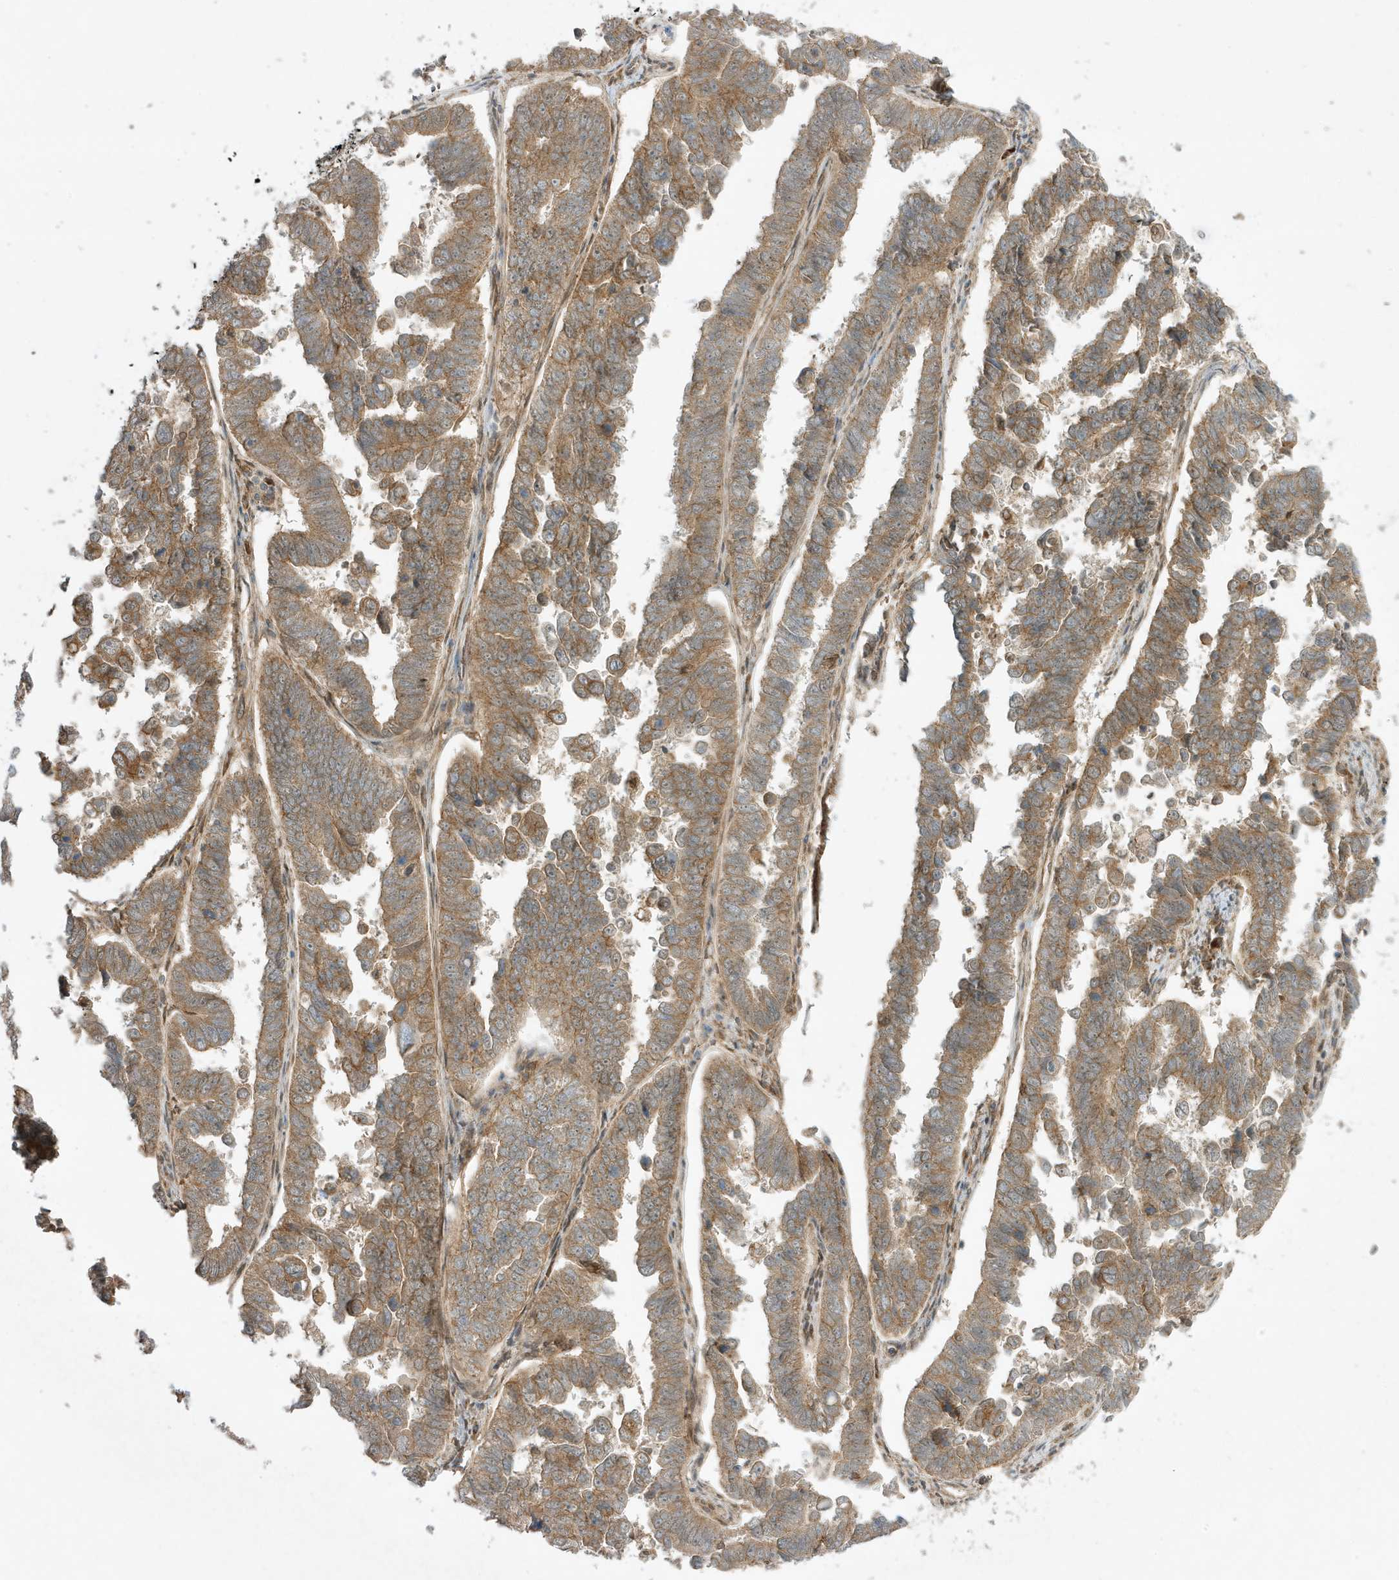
{"staining": {"intensity": "moderate", "quantity": ">75%", "location": "cytoplasmic/membranous"}, "tissue": "endometrial cancer", "cell_type": "Tumor cells", "image_type": "cancer", "snomed": [{"axis": "morphology", "description": "Adenocarcinoma, NOS"}, {"axis": "topography", "description": "Endometrium"}], "caption": "A micrograph of endometrial cancer (adenocarcinoma) stained for a protein shows moderate cytoplasmic/membranous brown staining in tumor cells.", "gene": "SCARF2", "patient": {"sex": "female", "age": 75}}